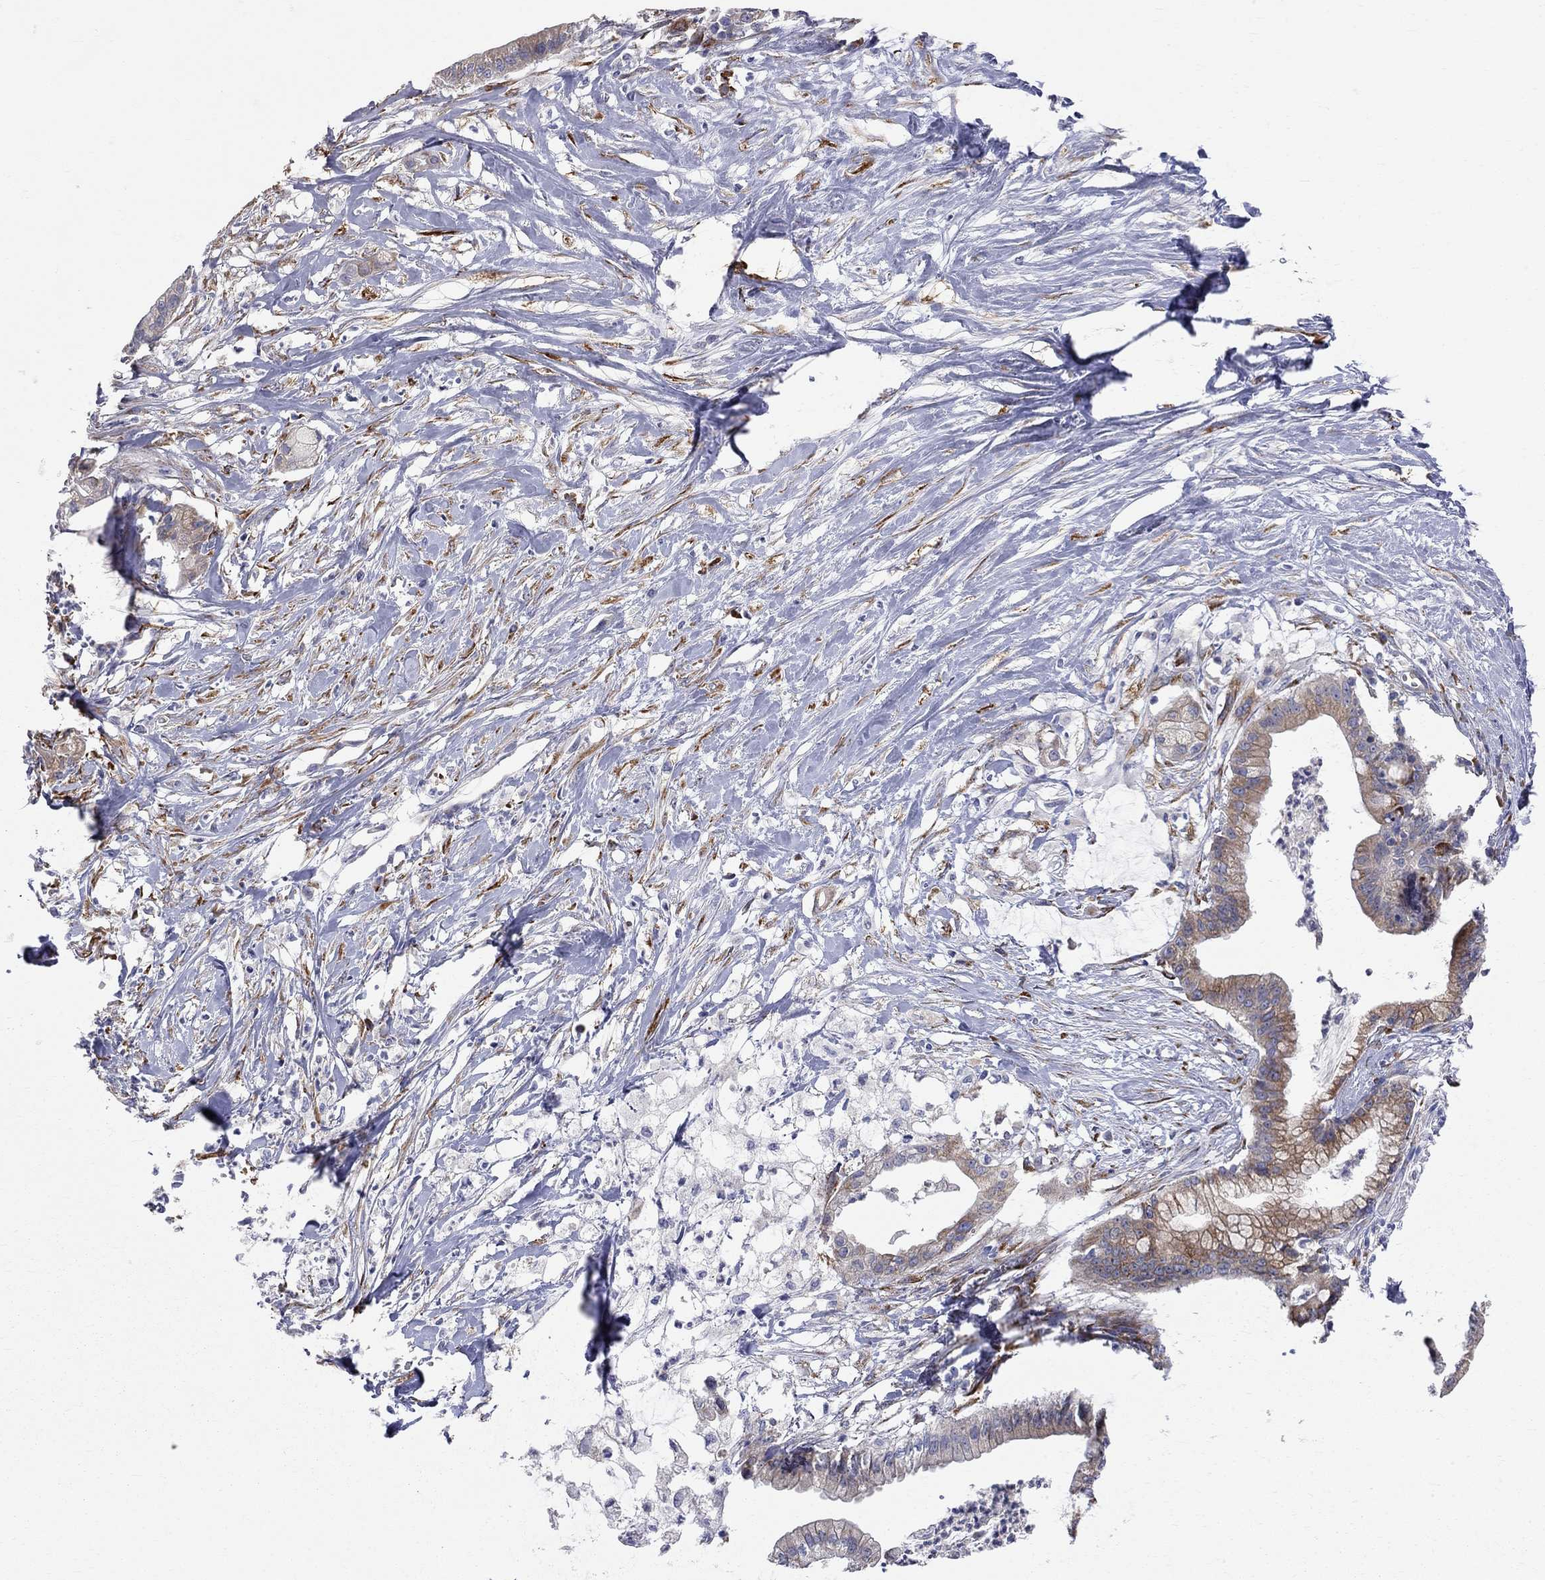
{"staining": {"intensity": "moderate", "quantity": "<25%", "location": "cytoplasmic/membranous"}, "tissue": "pancreatic cancer", "cell_type": "Tumor cells", "image_type": "cancer", "snomed": [{"axis": "morphology", "description": "Normal tissue, NOS"}, {"axis": "morphology", "description": "Adenocarcinoma, NOS"}, {"axis": "topography", "description": "Pancreas"}], "caption": "Immunohistochemical staining of pancreatic adenocarcinoma demonstrates low levels of moderate cytoplasmic/membranous expression in about <25% of tumor cells.", "gene": "CASTOR1", "patient": {"sex": "female", "age": 58}}